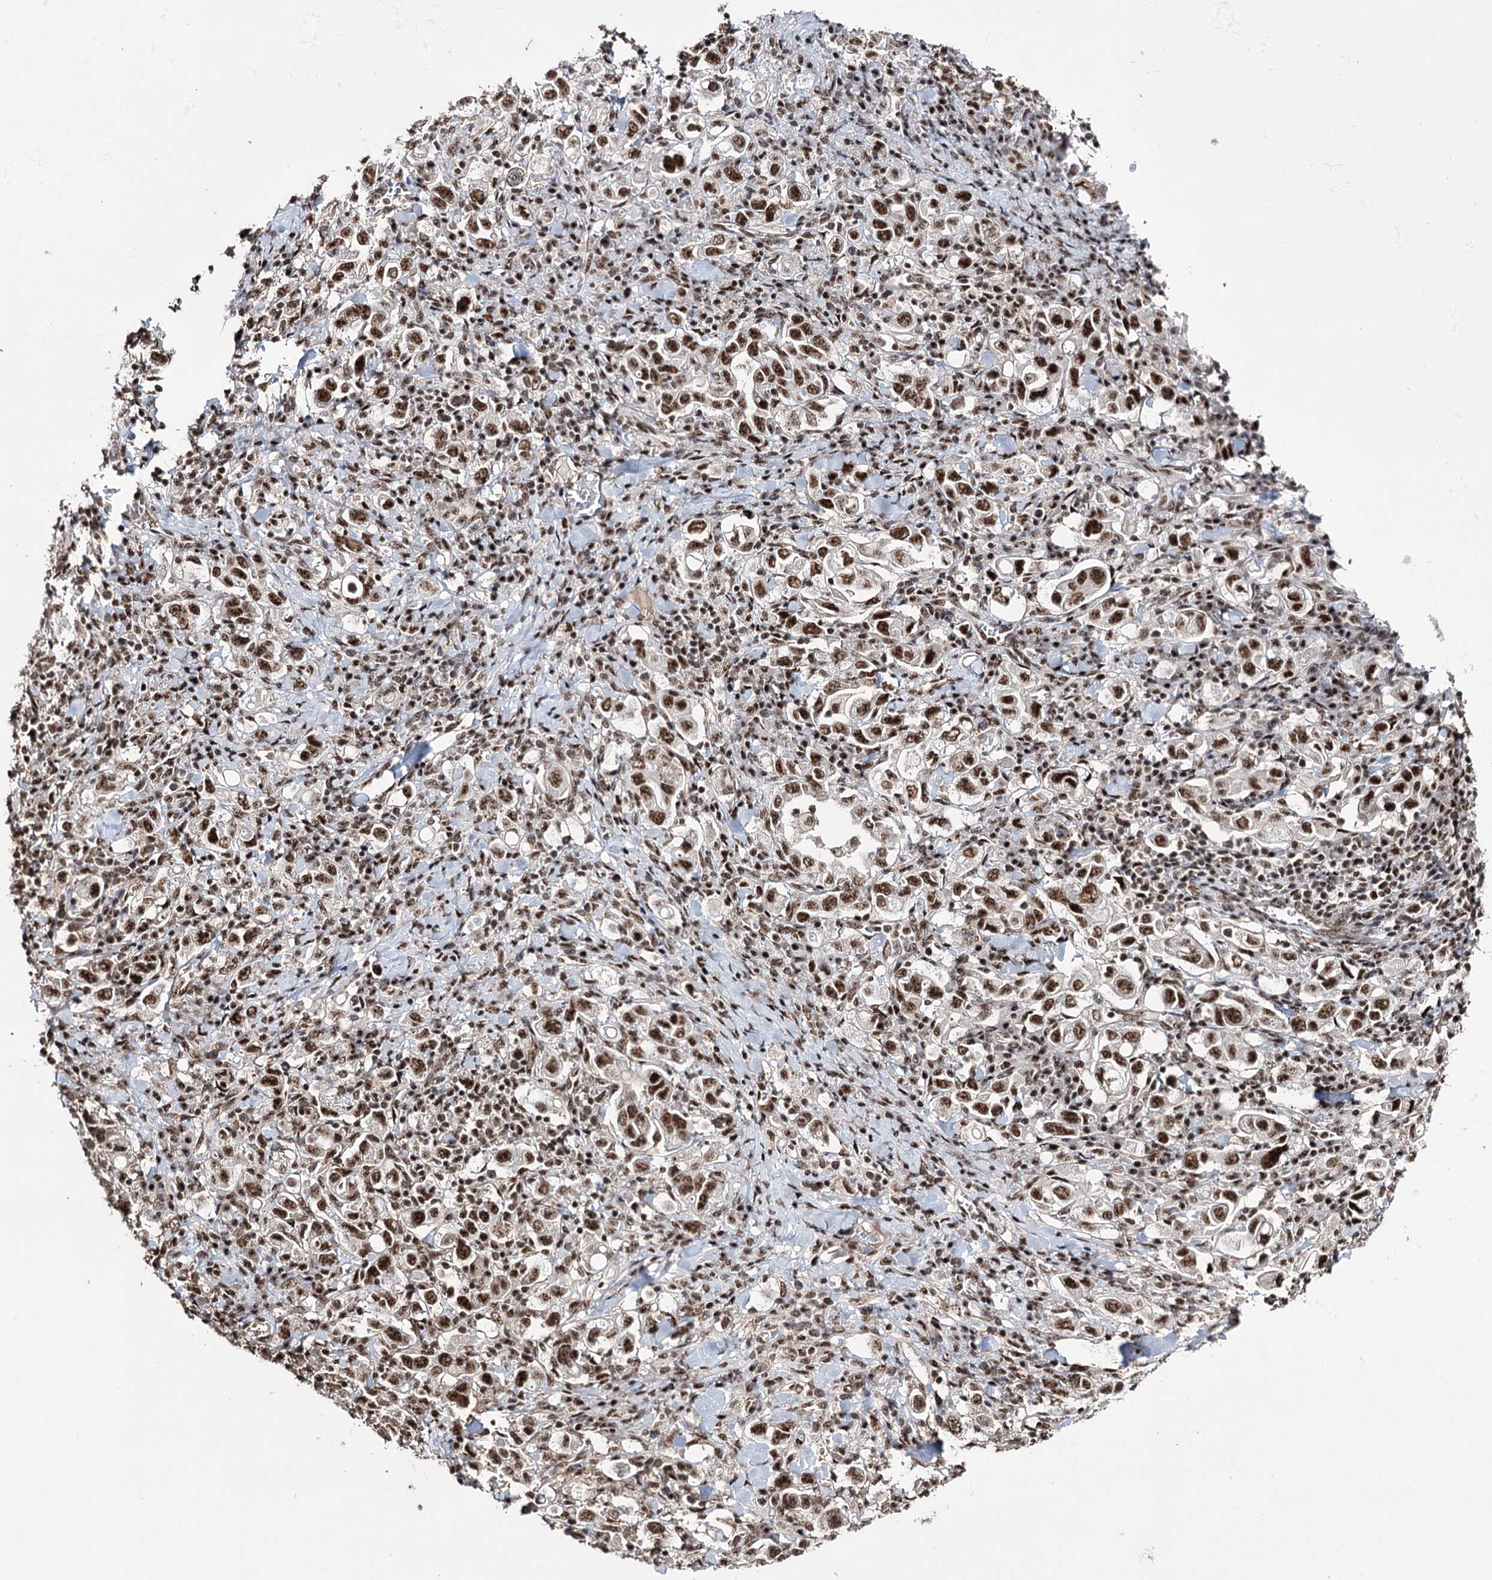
{"staining": {"intensity": "strong", "quantity": ">75%", "location": "nuclear"}, "tissue": "stomach cancer", "cell_type": "Tumor cells", "image_type": "cancer", "snomed": [{"axis": "morphology", "description": "Adenocarcinoma, NOS"}, {"axis": "topography", "description": "Stomach, upper"}], "caption": "Protein analysis of stomach adenocarcinoma tissue reveals strong nuclear staining in approximately >75% of tumor cells.", "gene": "PRPF40A", "patient": {"sex": "male", "age": 62}}